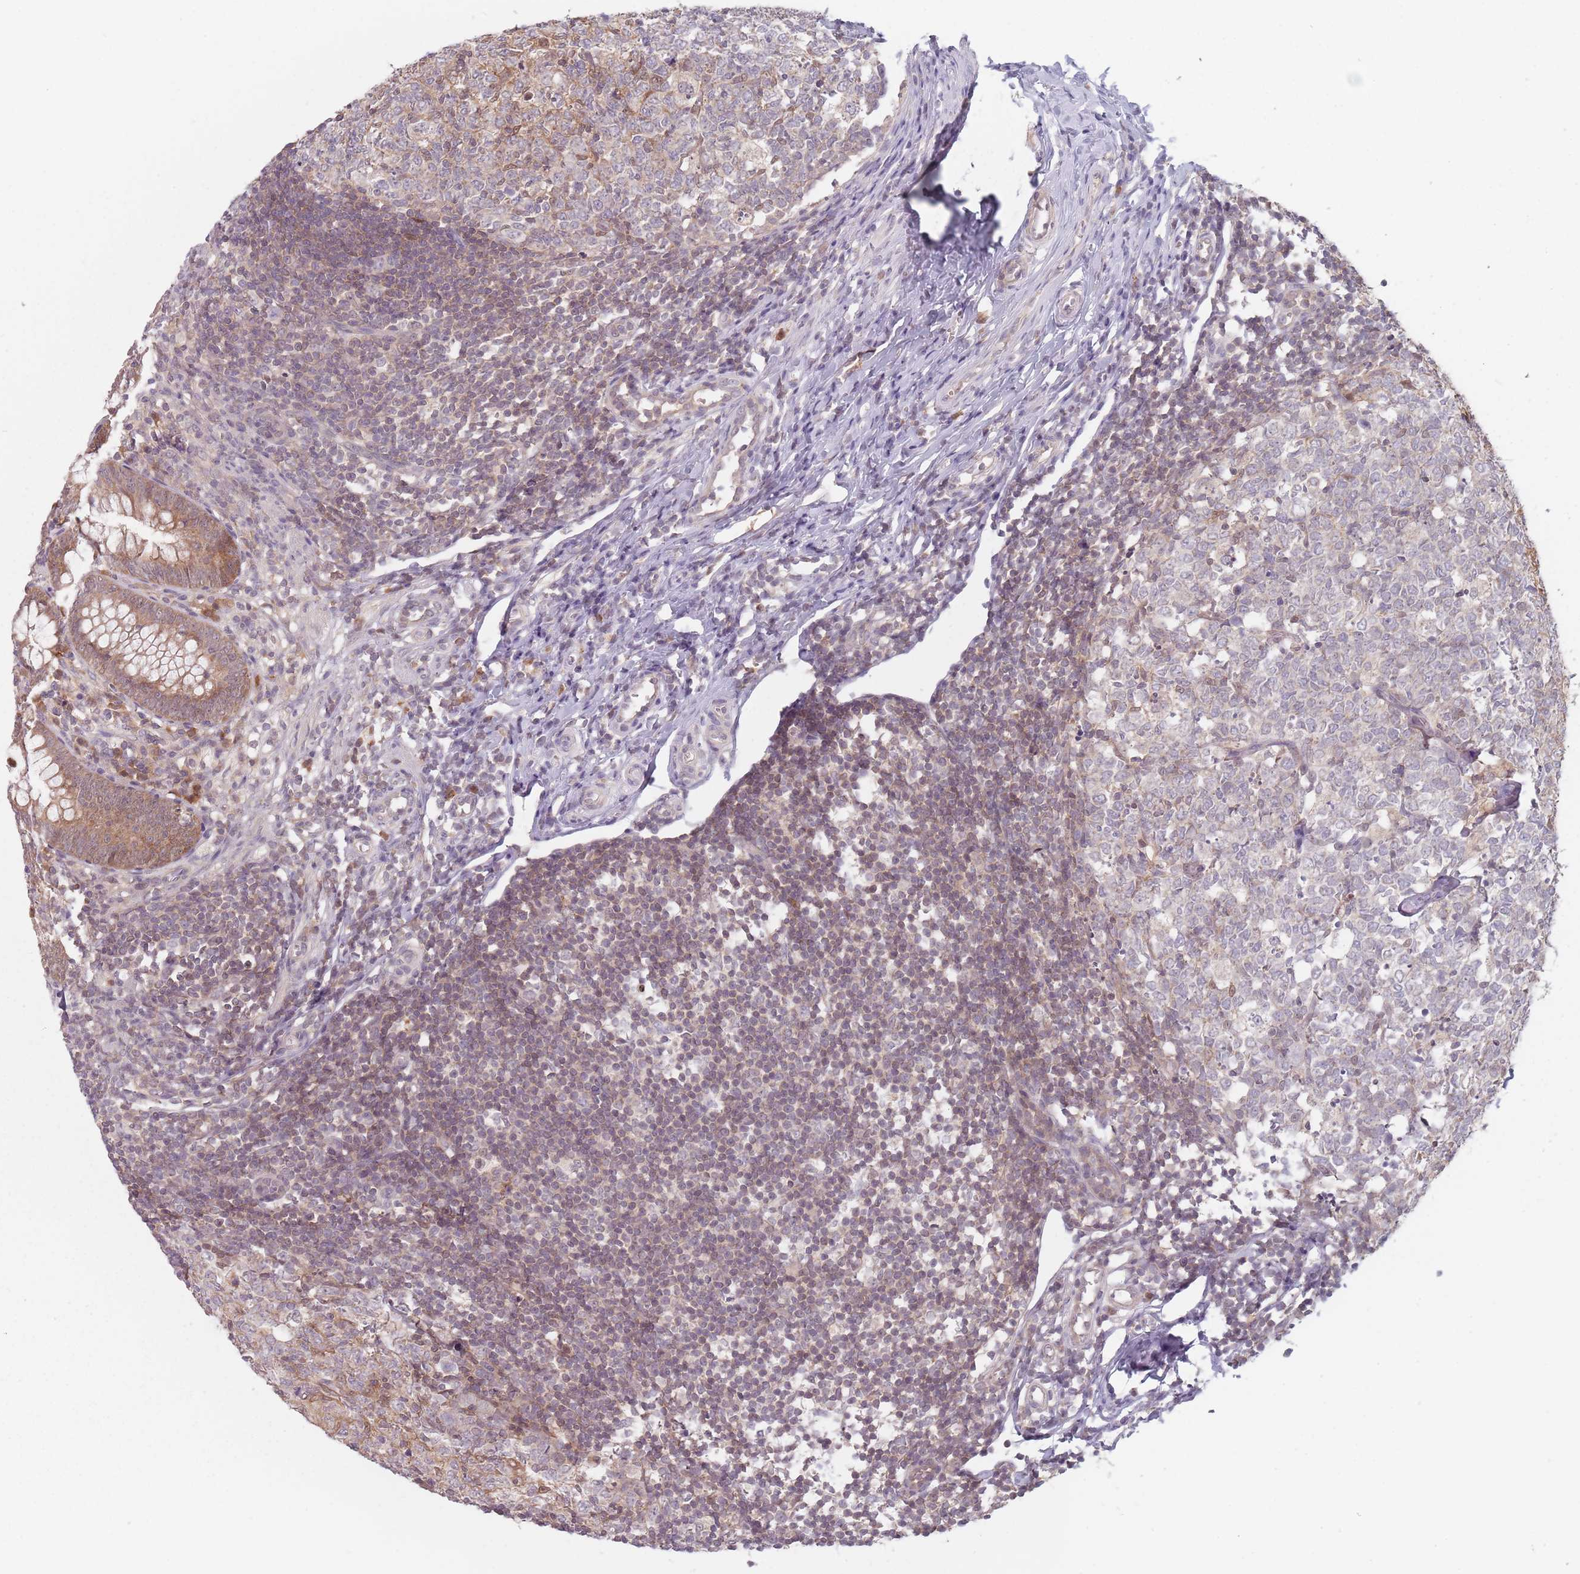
{"staining": {"intensity": "moderate", "quantity": ">75%", "location": "cytoplasmic/membranous,nuclear"}, "tissue": "appendix", "cell_type": "Glandular cells", "image_type": "normal", "snomed": [{"axis": "morphology", "description": "Normal tissue, NOS"}, {"axis": "topography", "description": "Appendix"}], "caption": "About >75% of glandular cells in normal human appendix show moderate cytoplasmic/membranous,nuclear protein expression as visualized by brown immunohistochemical staining.", "gene": "NAXE", "patient": {"sex": "male", "age": 14}}